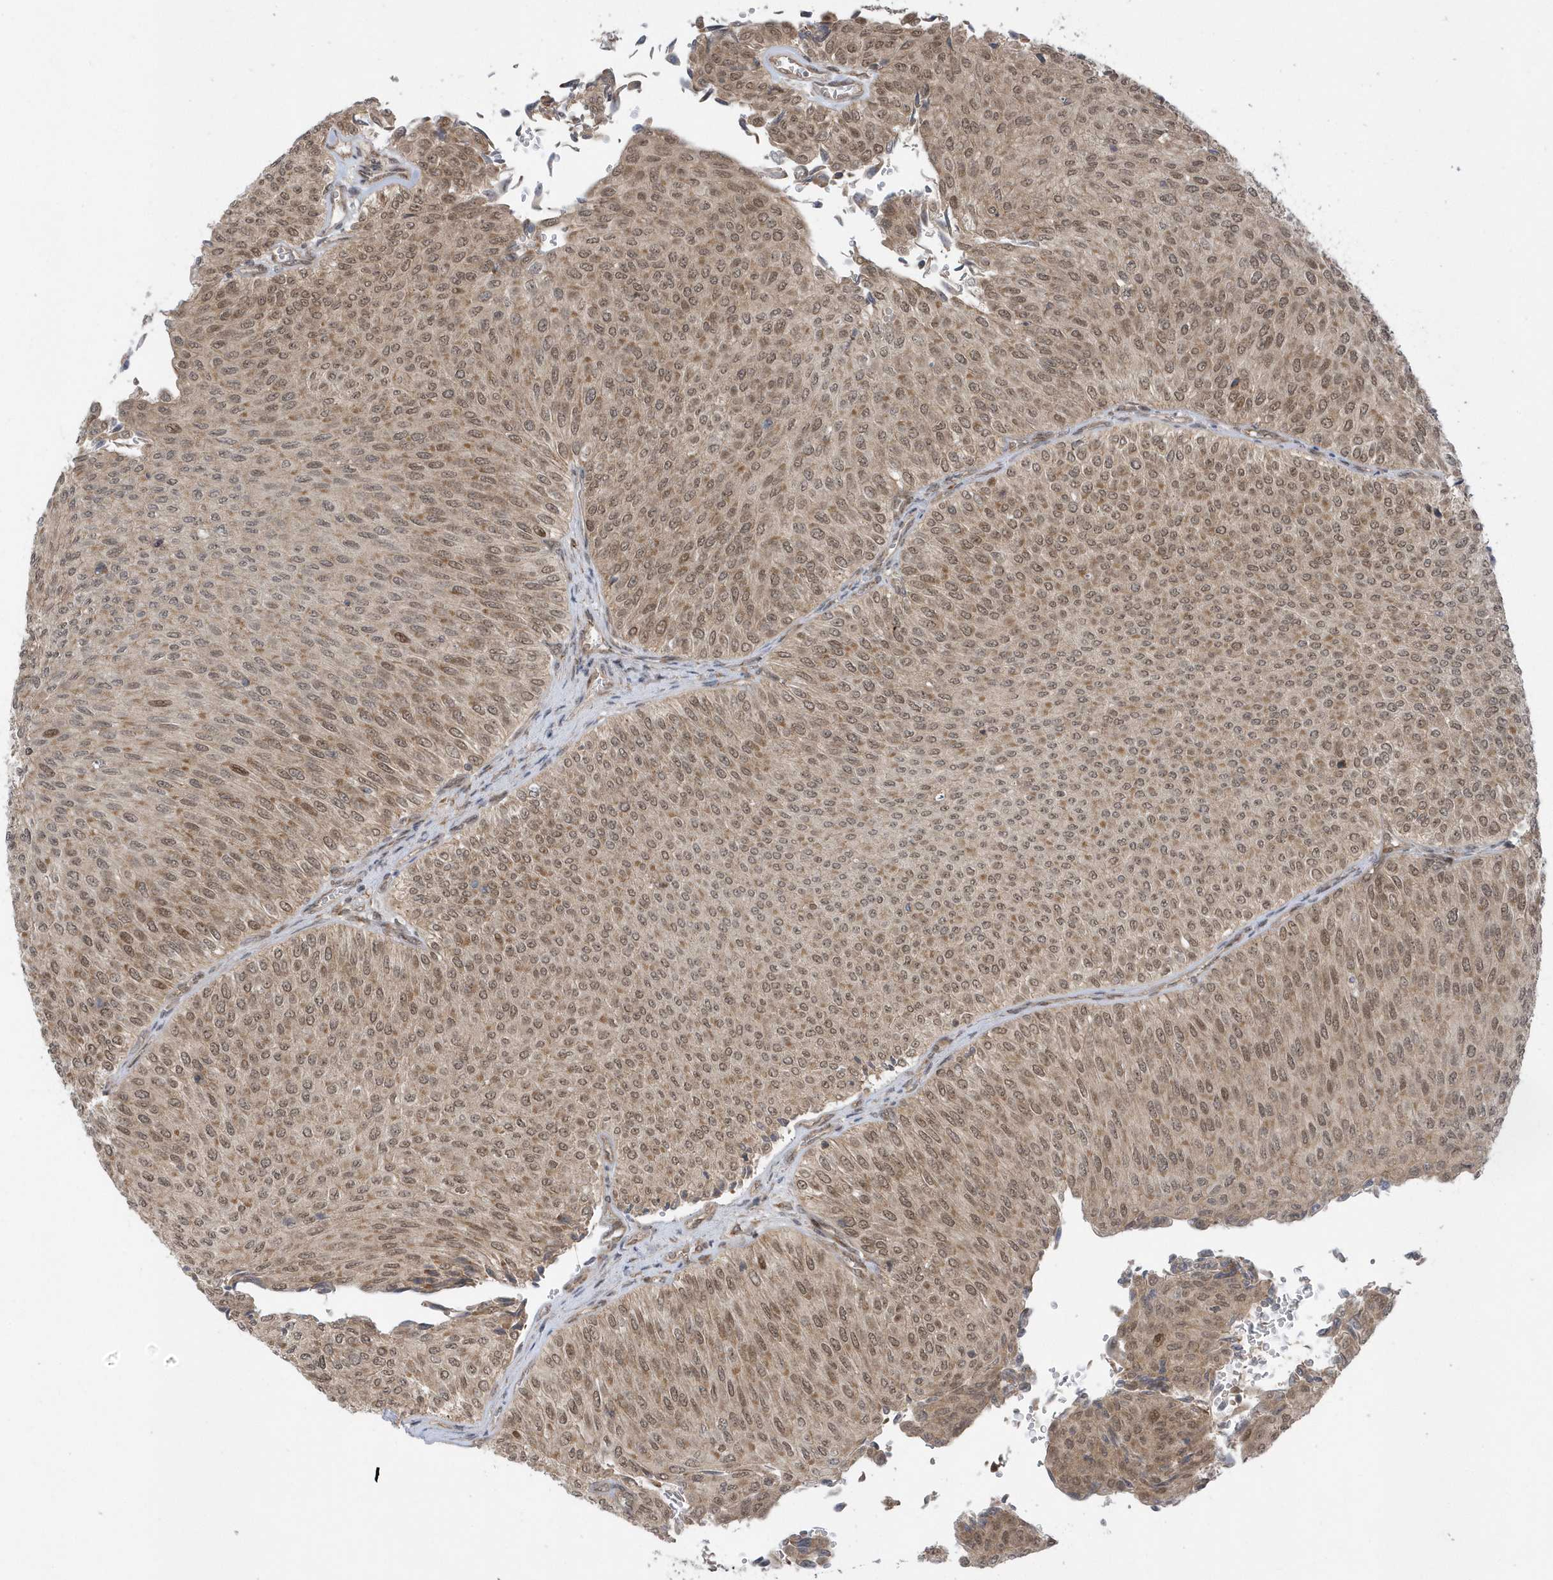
{"staining": {"intensity": "moderate", "quantity": ">75%", "location": "cytoplasmic/membranous,nuclear"}, "tissue": "urothelial cancer", "cell_type": "Tumor cells", "image_type": "cancer", "snomed": [{"axis": "morphology", "description": "Urothelial carcinoma, Low grade"}, {"axis": "topography", "description": "Urinary bladder"}], "caption": "Human low-grade urothelial carcinoma stained with a brown dye displays moderate cytoplasmic/membranous and nuclear positive staining in approximately >75% of tumor cells.", "gene": "USP53", "patient": {"sex": "male", "age": 78}}